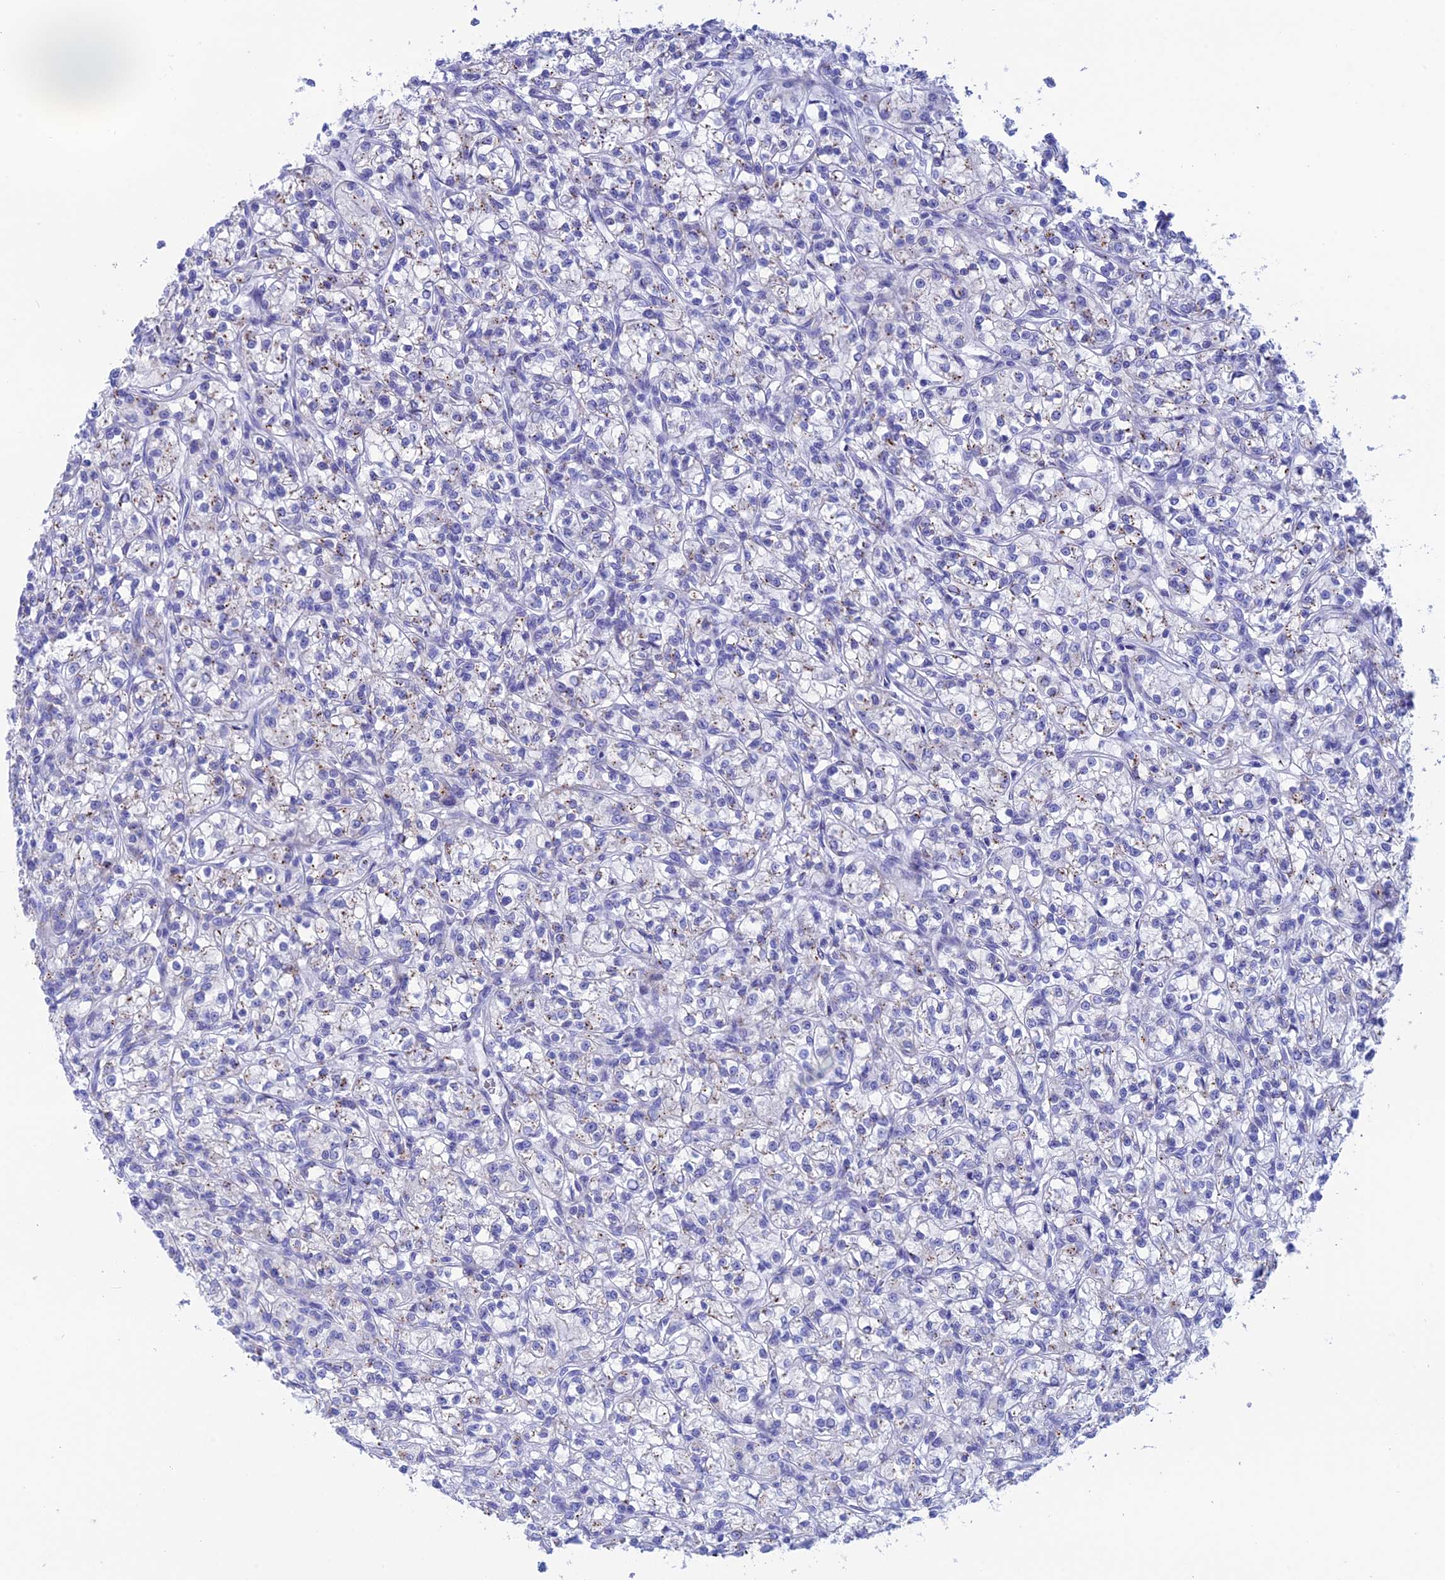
{"staining": {"intensity": "negative", "quantity": "none", "location": "none"}, "tissue": "renal cancer", "cell_type": "Tumor cells", "image_type": "cancer", "snomed": [{"axis": "morphology", "description": "Adenocarcinoma, NOS"}, {"axis": "topography", "description": "Kidney"}], "caption": "This micrograph is of adenocarcinoma (renal) stained with IHC to label a protein in brown with the nuclei are counter-stained blue. There is no expression in tumor cells.", "gene": "ERICH4", "patient": {"sex": "female", "age": 59}}